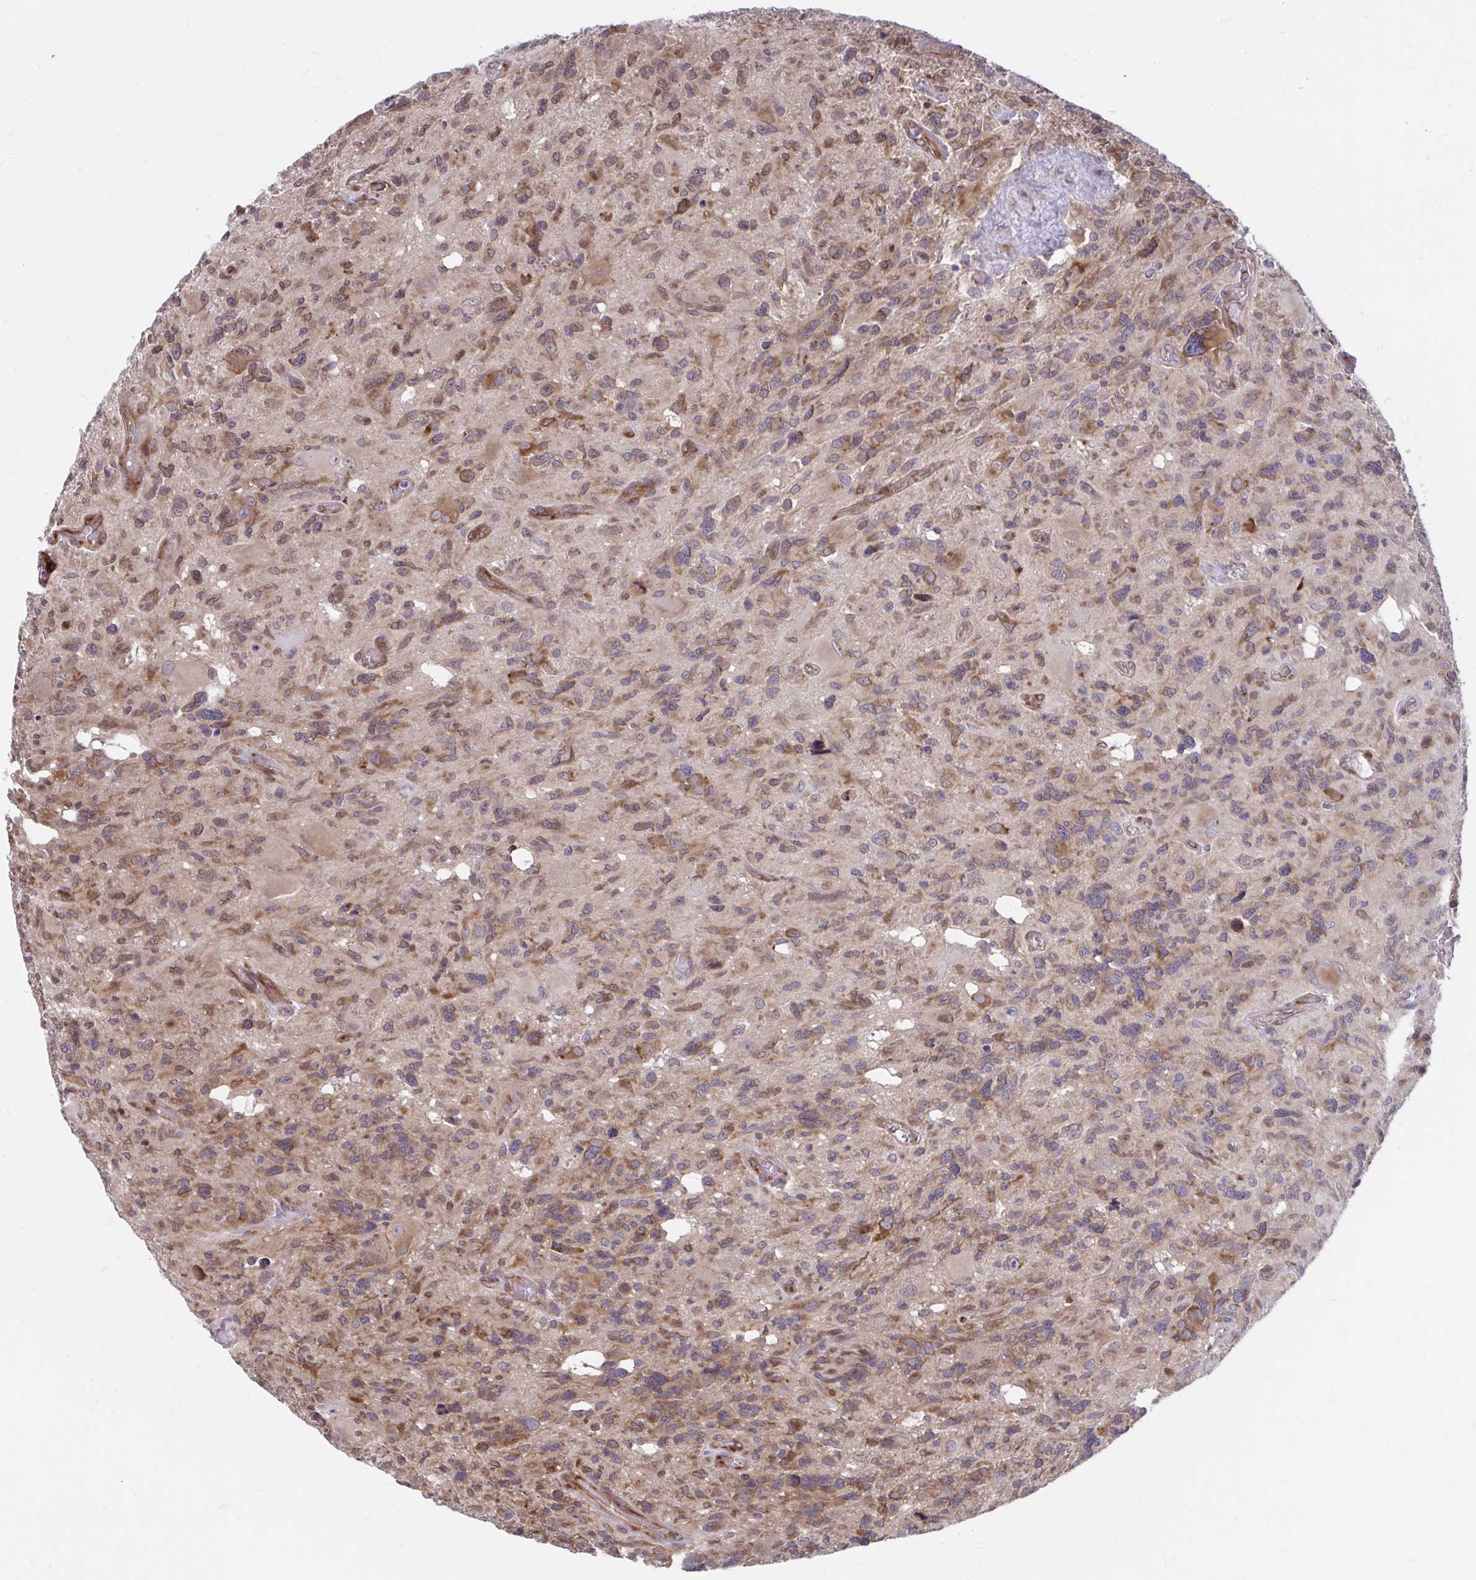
{"staining": {"intensity": "moderate", "quantity": ">75%", "location": "cytoplasmic/membranous"}, "tissue": "glioma", "cell_type": "Tumor cells", "image_type": "cancer", "snomed": [{"axis": "morphology", "description": "Glioma, malignant, High grade"}, {"axis": "topography", "description": "Brain"}], "caption": "Tumor cells display medium levels of moderate cytoplasmic/membranous expression in approximately >75% of cells in human glioma.", "gene": "SELENON", "patient": {"sex": "male", "age": 49}}